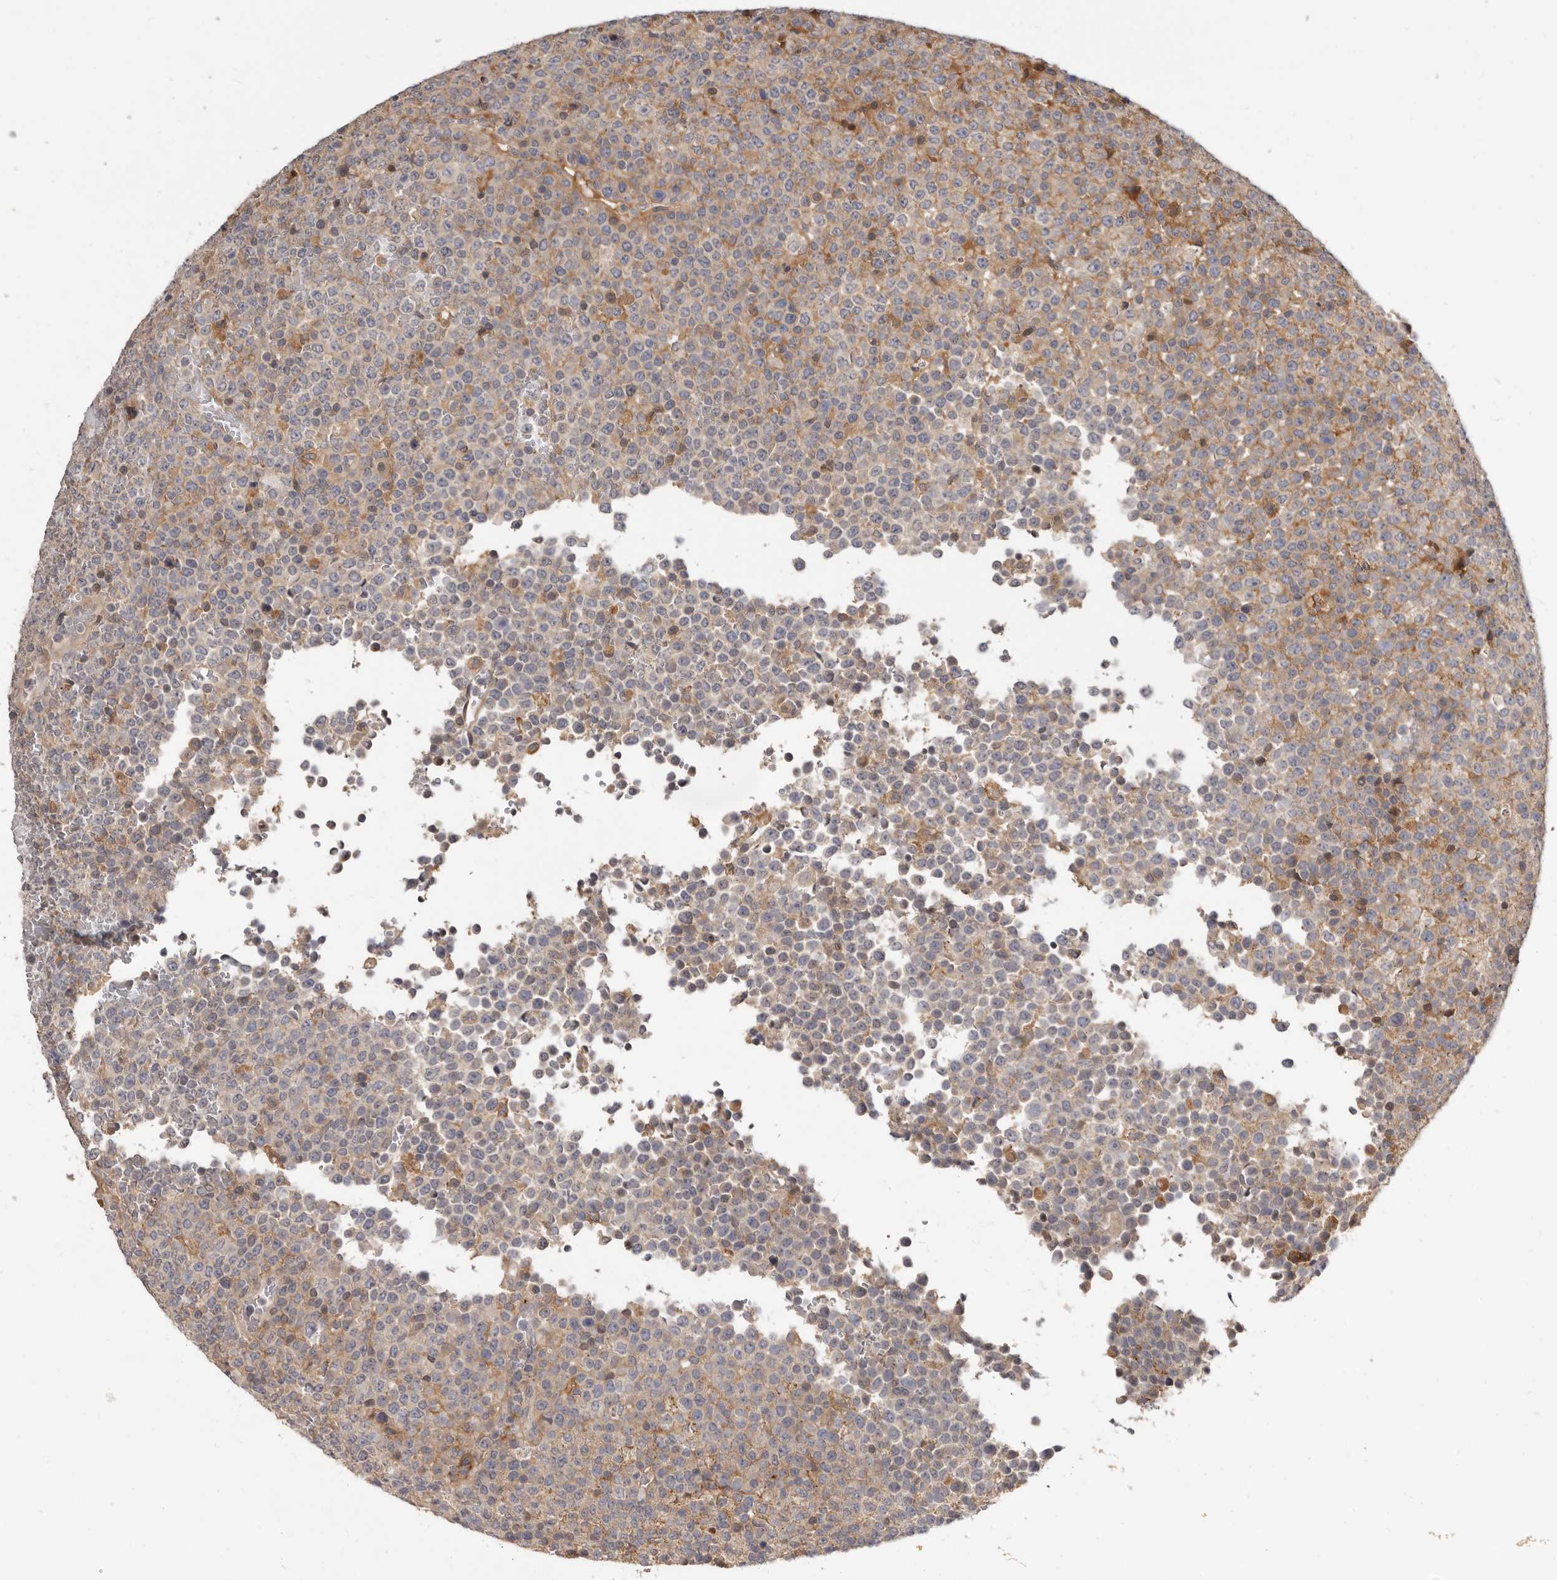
{"staining": {"intensity": "weak", "quantity": "<25%", "location": "cytoplasmic/membranous"}, "tissue": "lymphoma", "cell_type": "Tumor cells", "image_type": "cancer", "snomed": [{"axis": "morphology", "description": "Malignant lymphoma, non-Hodgkin's type, High grade"}, {"axis": "topography", "description": "Lymph node"}], "caption": "The immunohistochemistry photomicrograph has no significant positivity in tumor cells of lymphoma tissue. (Immunohistochemistry (ihc), brightfield microscopy, high magnification).", "gene": "INAVA", "patient": {"sex": "male", "age": 13}}